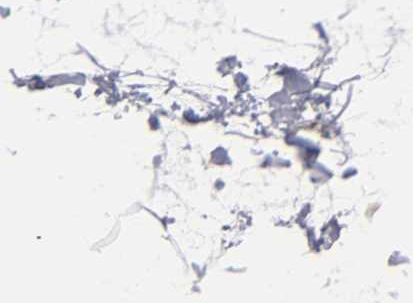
{"staining": {"intensity": "moderate", "quantity": ">75%", "location": "nuclear"}, "tissue": "adipose tissue", "cell_type": "Adipocytes", "image_type": "normal", "snomed": [{"axis": "morphology", "description": "Normal tissue, NOS"}, {"axis": "morphology", "description": "Duct carcinoma"}, {"axis": "topography", "description": "Breast"}, {"axis": "topography", "description": "Adipose tissue"}], "caption": "High-power microscopy captured an IHC histopathology image of benign adipose tissue, revealing moderate nuclear staining in about >75% of adipocytes. The staining was performed using DAB, with brown indicating positive protein expression. Nuclei are stained blue with hematoxylin.", "gene": "ABL2", "patient": {"sex": "female", "age": 37}}